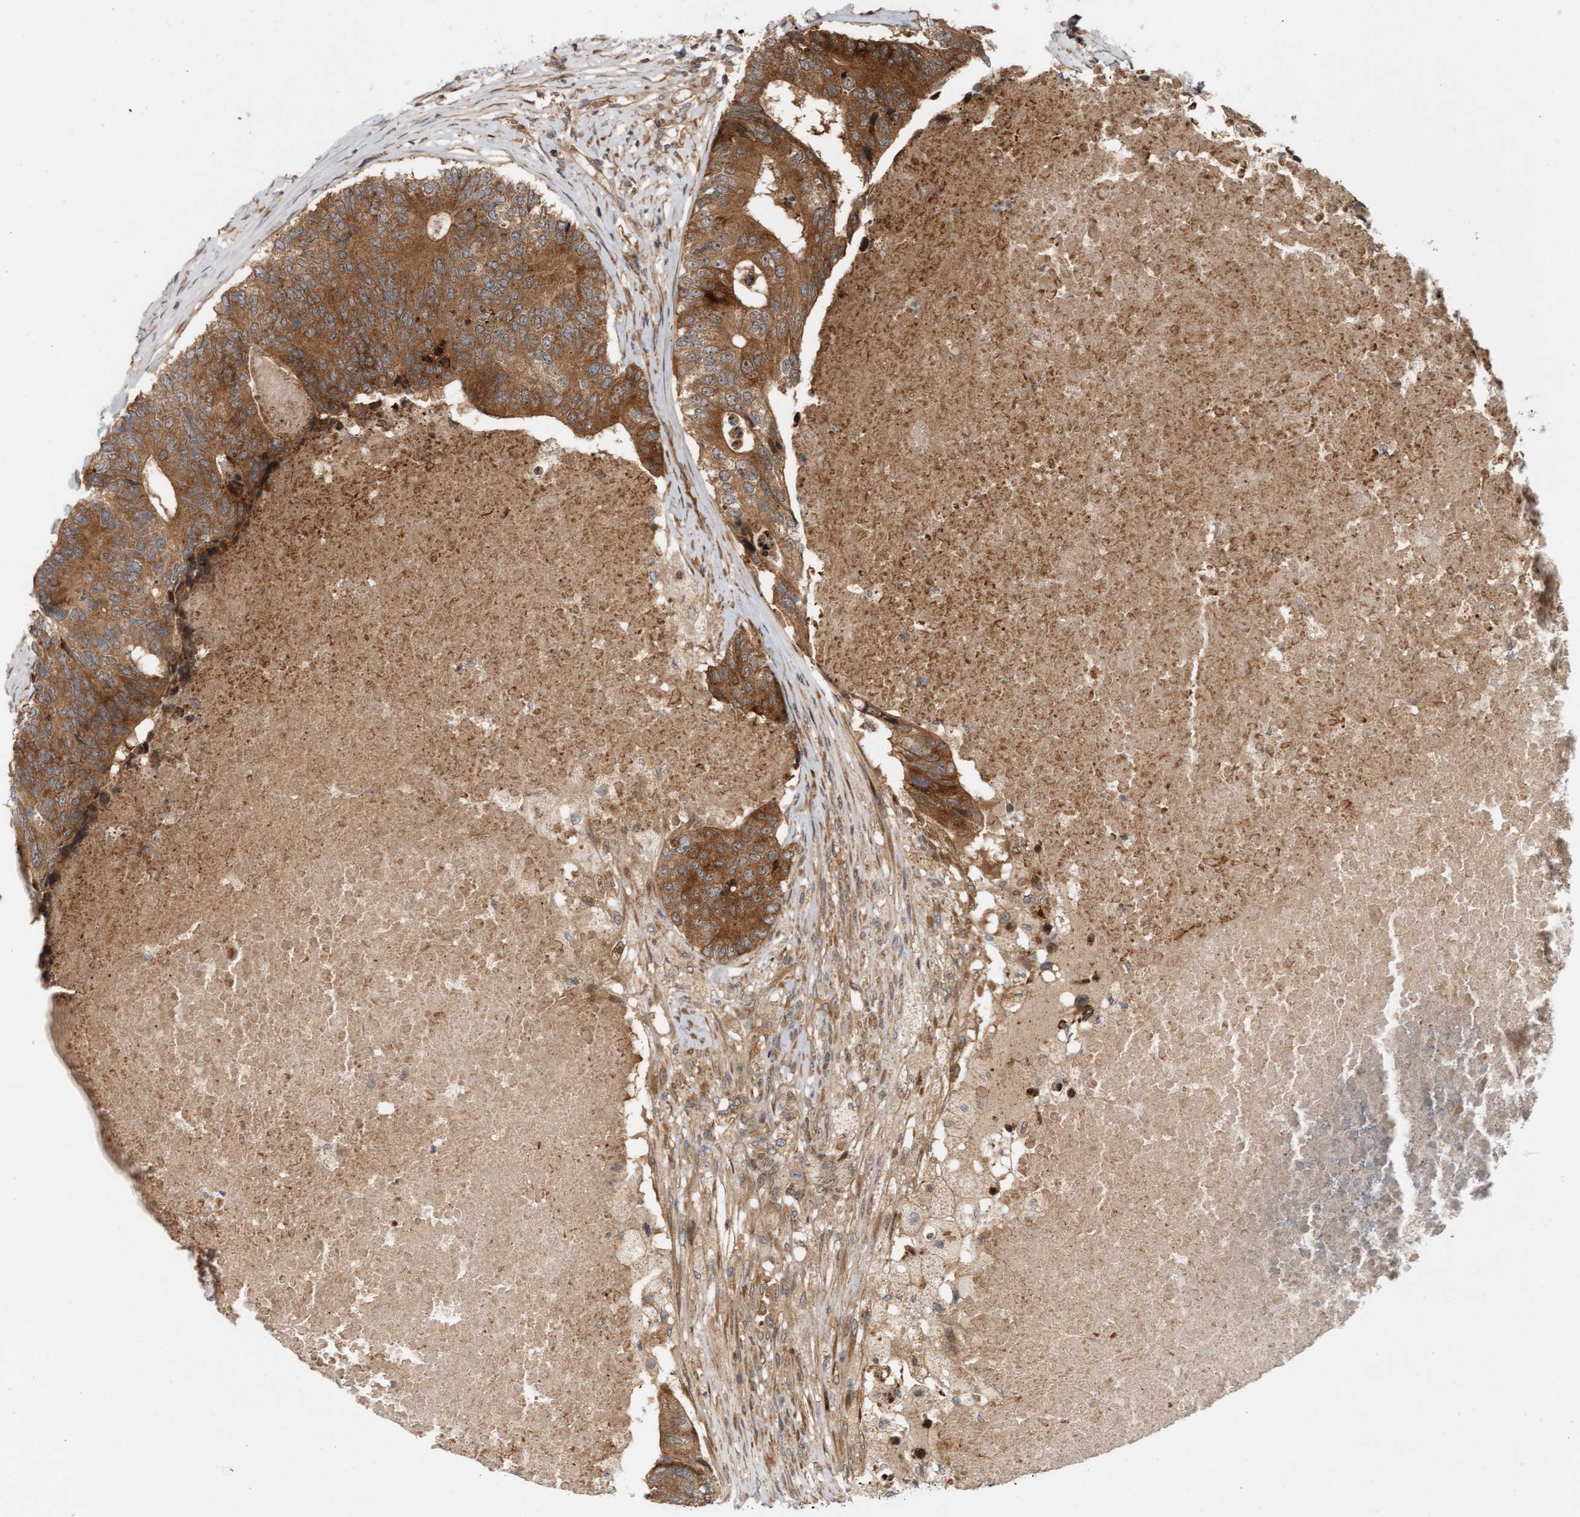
{"staining": {"intensity": "moderate", "quantity": ">75%", "location": "cytoplasmic/membranous"}, "tissue": "colorectal cancer", "cell_type": "Tumor cells", "image_type": "cancer", "snomed": [{"axis": "morphology", "description": "Adenocarcinoma, NOS"}, {"axis": "topography", "description": "Colon"}], "caption": "A micrograph showing moderate cytoplasmic/membranous staining in about >75% of tumor cells in colorectal cancer (adenocarcinoma), as visualized by brown immunohistochemical staining.", "gene": "BAHCC1", "patient": {"sex": "female", "age": 67}}